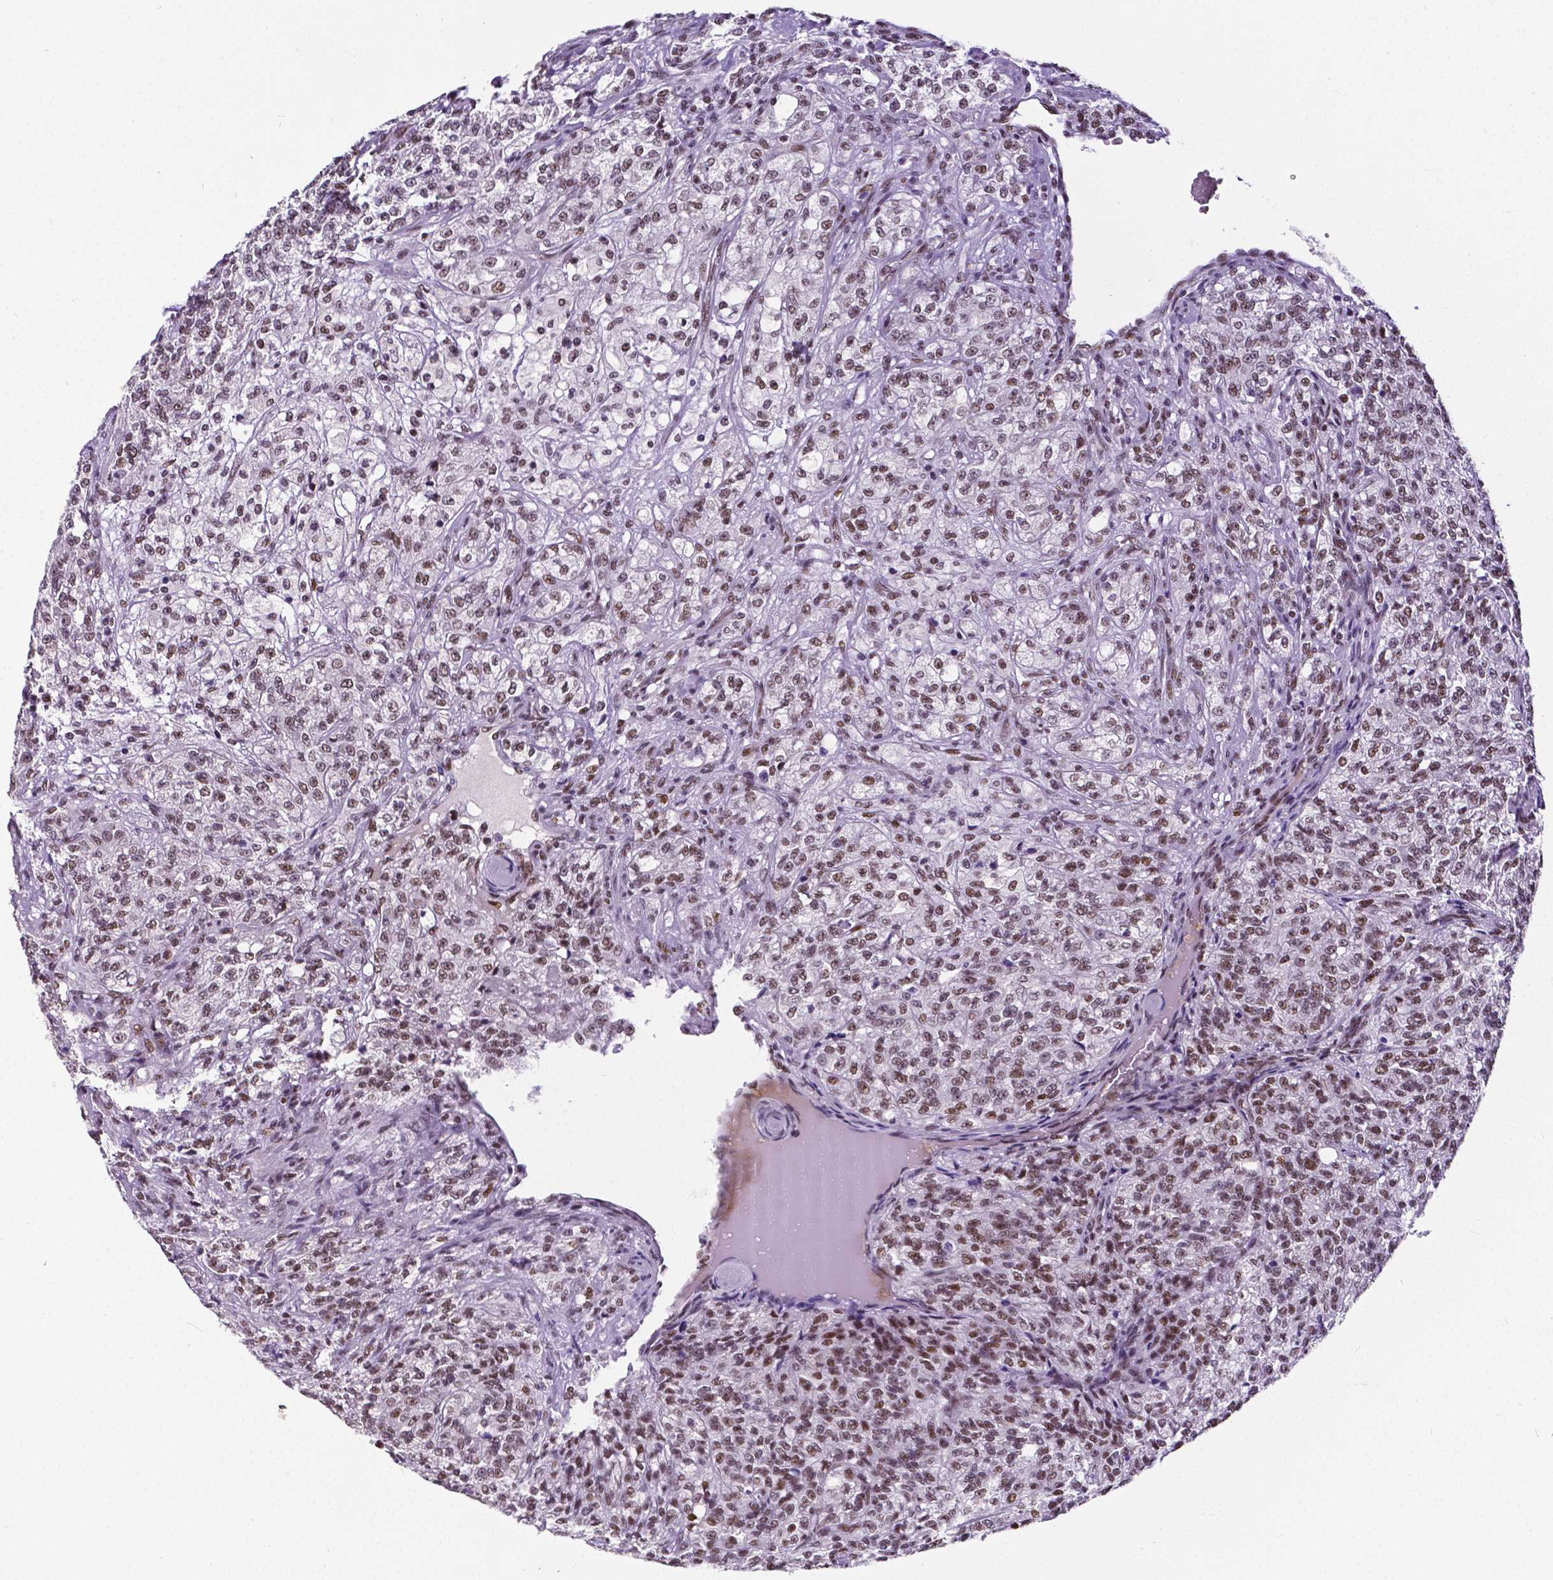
{"staining": {"intensity": "moderate", "quantity": ">75%", "location": "nuclear"}, "tissue": "renal cancer", "cell_type": "Tumor cells", "image_type": "cancer", "snomed": [{"axis": "morphology", "description": "Adenocarcinoma, NOS"}, {"axis": "topography", "description": "Kidney"}], "caption": "A histopathology image of human renal cancer (adenocarcinoma) stained for a protein reveals moderate nuclear brown staining in tumor cells. The staining was performed using DAB to visualize the protein expression in brown, while the nuclei were stained in blue with hematoxylin (Magnification: 20x).", "gene": "REST", "patient": {"sex": "female", "age": 63}}